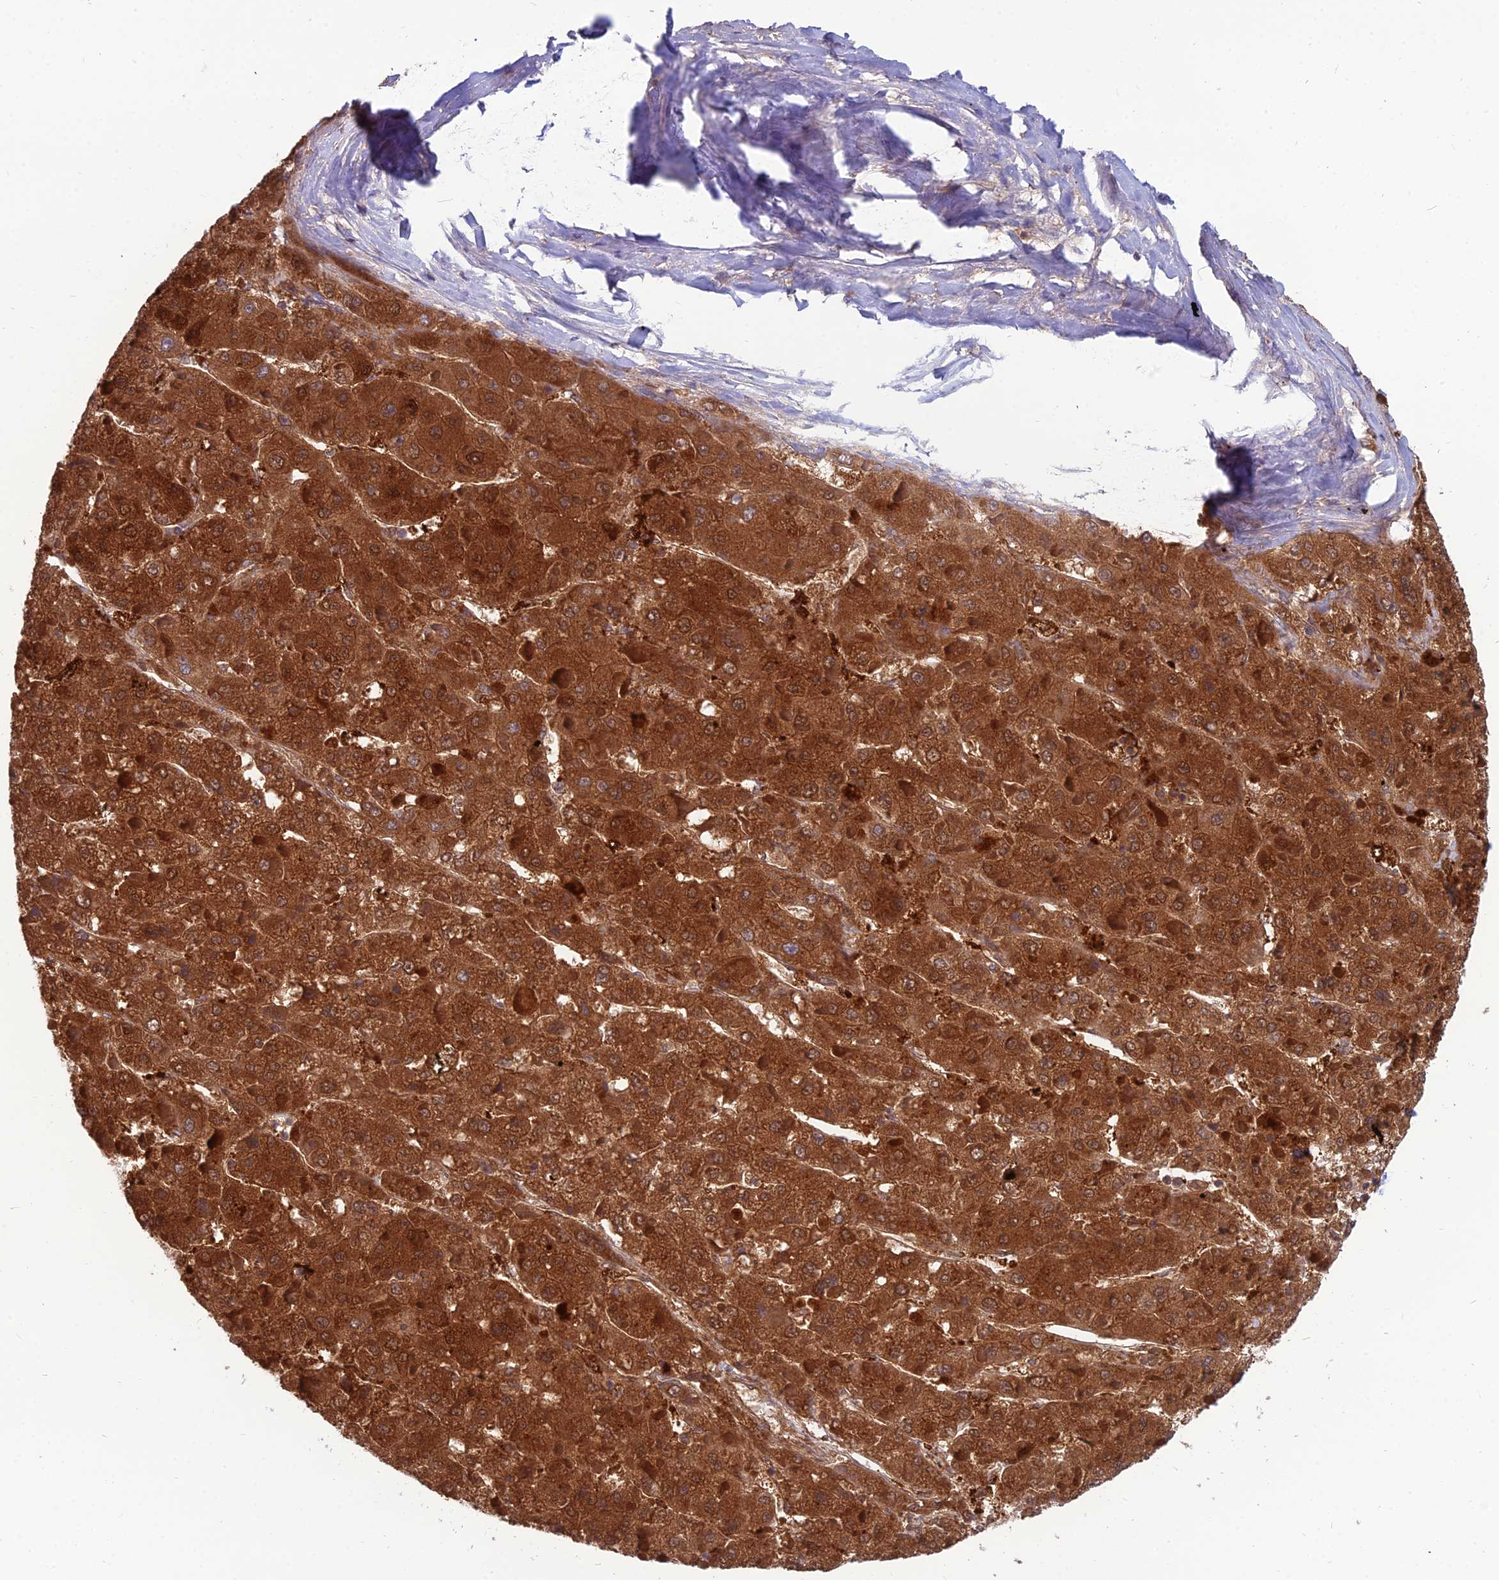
{"staining": {"intensity": "strong", "quantity": ">75%", "location": "cytoplasmic/membranous"}, "tissue": "liver cancer", "cell_type": "Tumor cells", "image_type": "cancer", "snomed": [{"axis": "morphology", "description": "Carcinoma, Hepatocellular, NOS"}, {"axis": "topography", "description": "Liver"}], "caption": "Immunohistochemistry (IHC) staining of liver hepatocellular carcinoma, which reveals high levels of strong cytoplasmic/membranous positivity in about >75% of tumor cells indicating strong cytoplasmic/membranous protein expression. The staining was performed using DAB (3,3'-diaminobenzidine) (brown) for protein detection and nuclei were counterstained in hematoxylin (blue).", "gene": "MVD", "patient": {"sex": "female", "age": 73}}